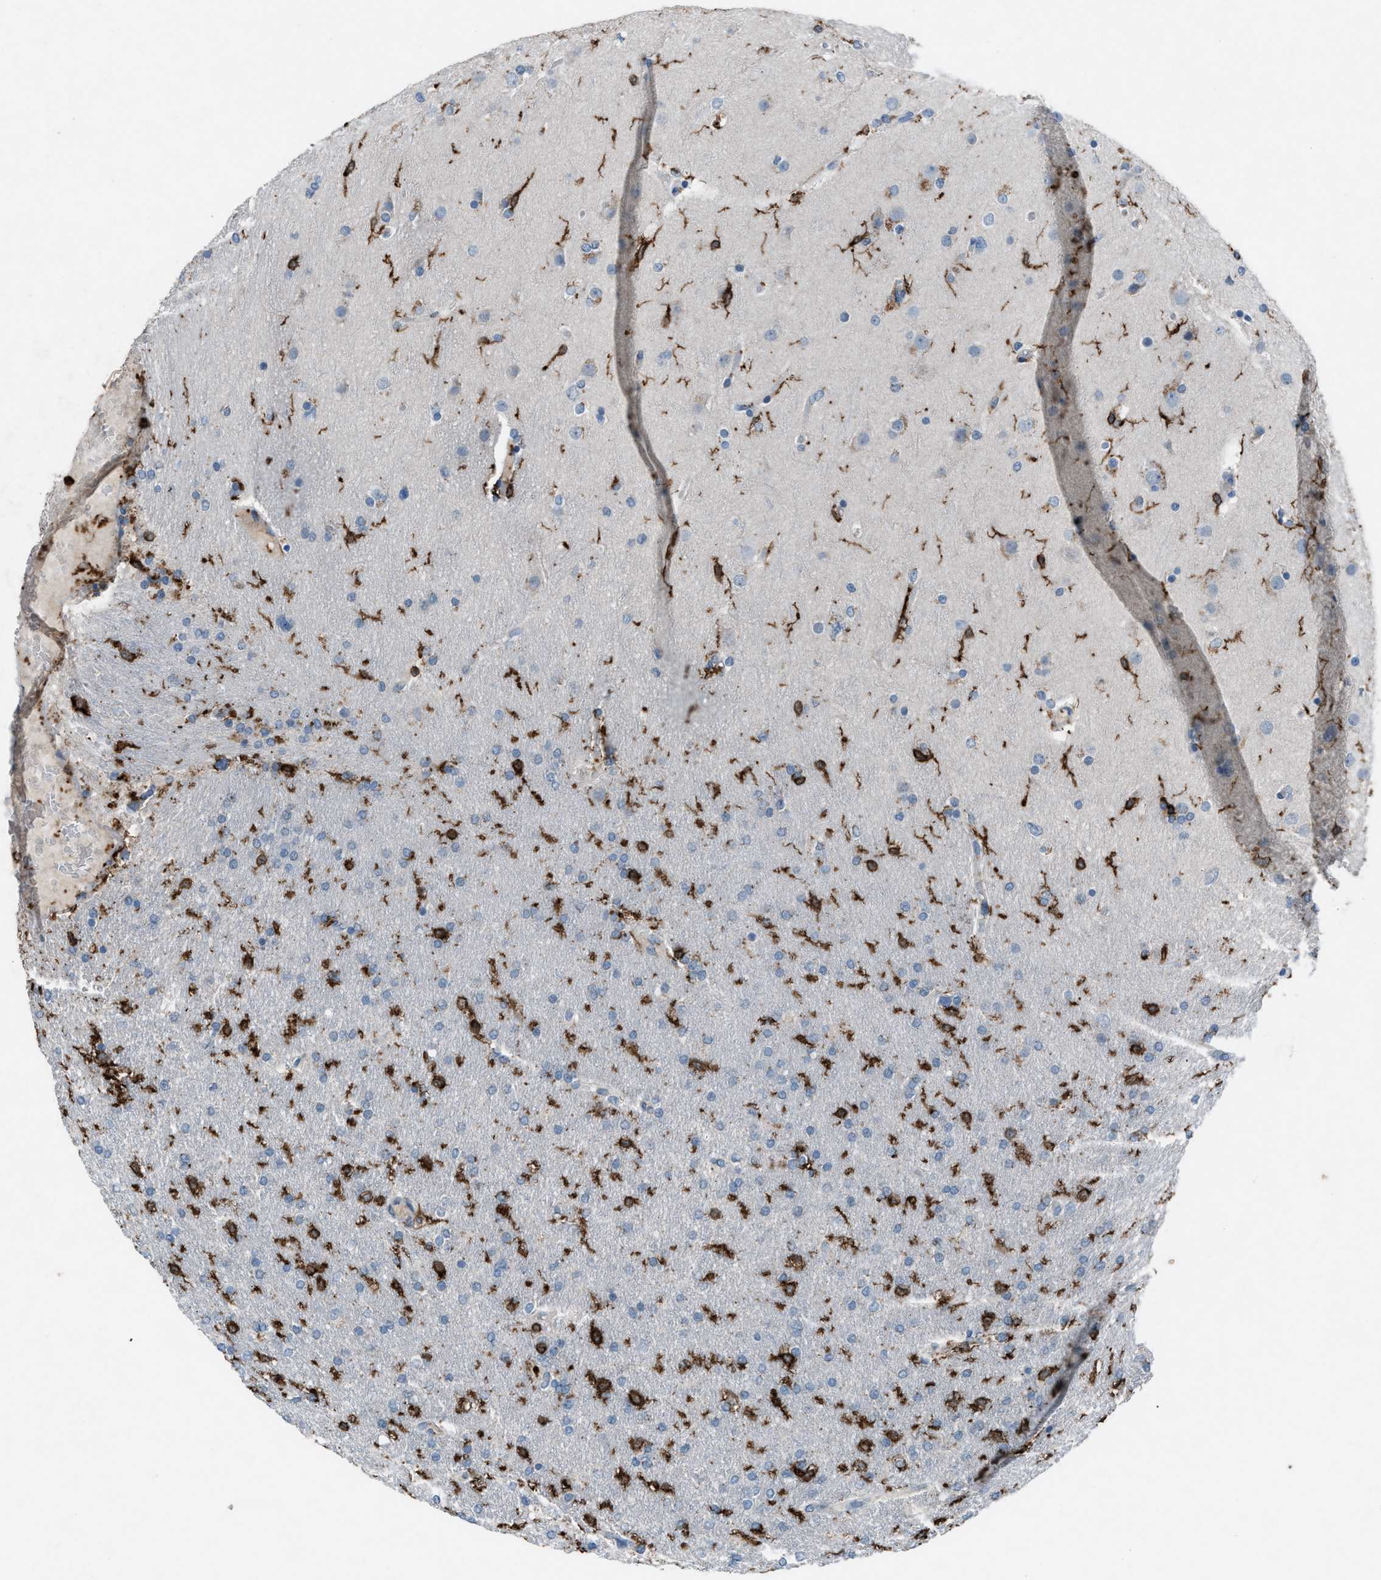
{"staining": {"intensity": "negative", "quantity": "none", "location": "none"}, "tissue": "glioma", "cell_type": "Tumor cells", "image_type": "cancer", "snomed": [{"axis": "morphology", "description": "Glioma, malignant, High grade"}, {"axis": "topography", "description": "Cerebral cortex"}], "caption": "The image exhibits no significant positivity in tumor cells of glioma.", "gene": "FCER1G", "patient": {"sex": "female", "age": 36}}